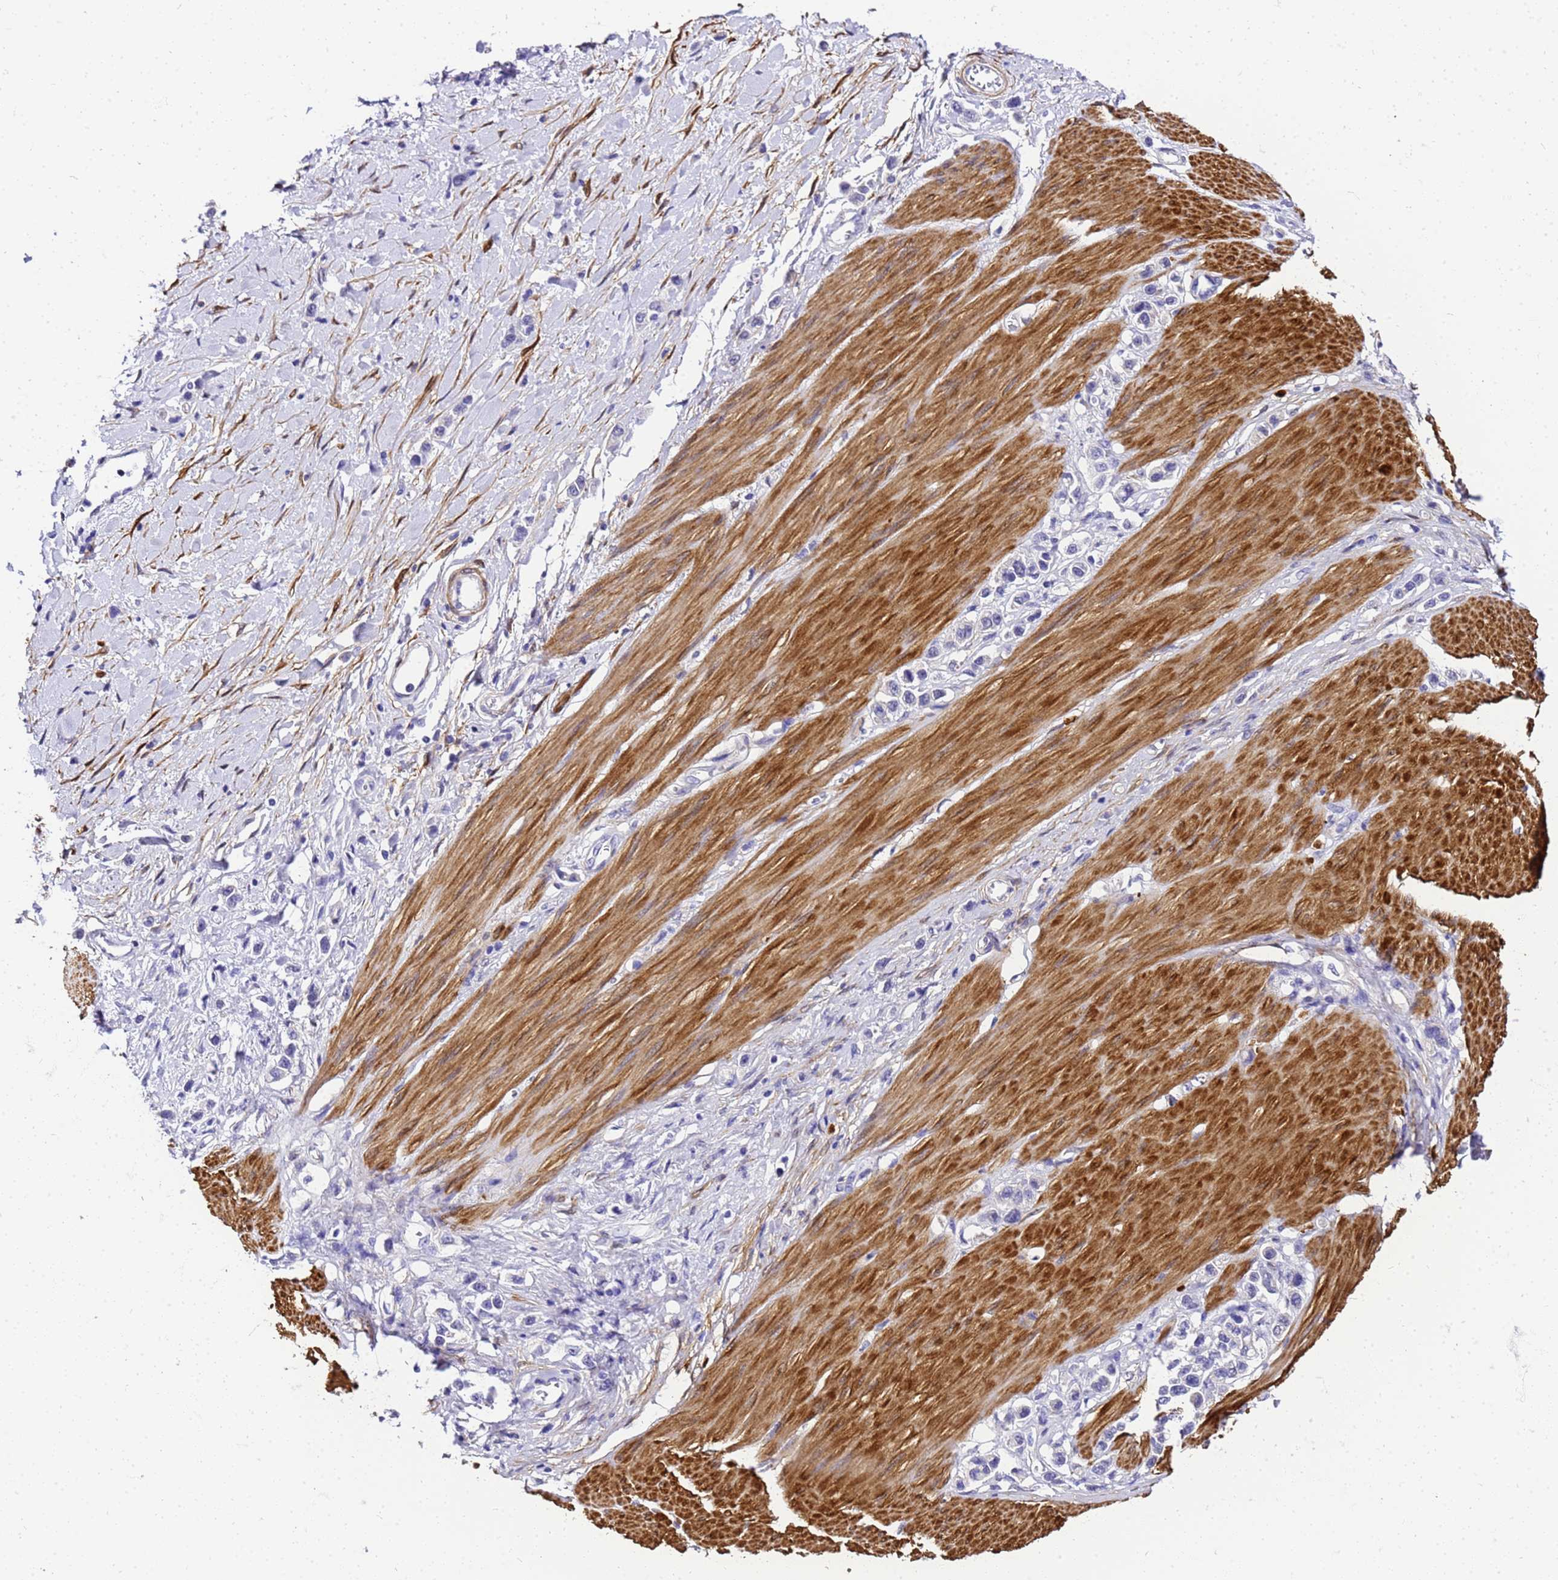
{"staining": {"intensity": "negative", "quantity": "none", "location": "none"}, "tissue": "stomach cancer", "cell_type": "Tumor cells", "image_type": "cancer", "snomed": [{"axis": "morphology", "description": "Normal tissue, NOS"}, {"axis": "morphology", "description": "Adenocarcinoma, NOS"}, {"axis": "topography", "description": "Stomach, upper"}, {"axis": "topography", "description": "Stomach"}], "caption": "Tumor cells show no significant expression in adenocarcinoma (stomach).", "gene": "HSPB6", "patient": {"sex": "female", "age": 65}}